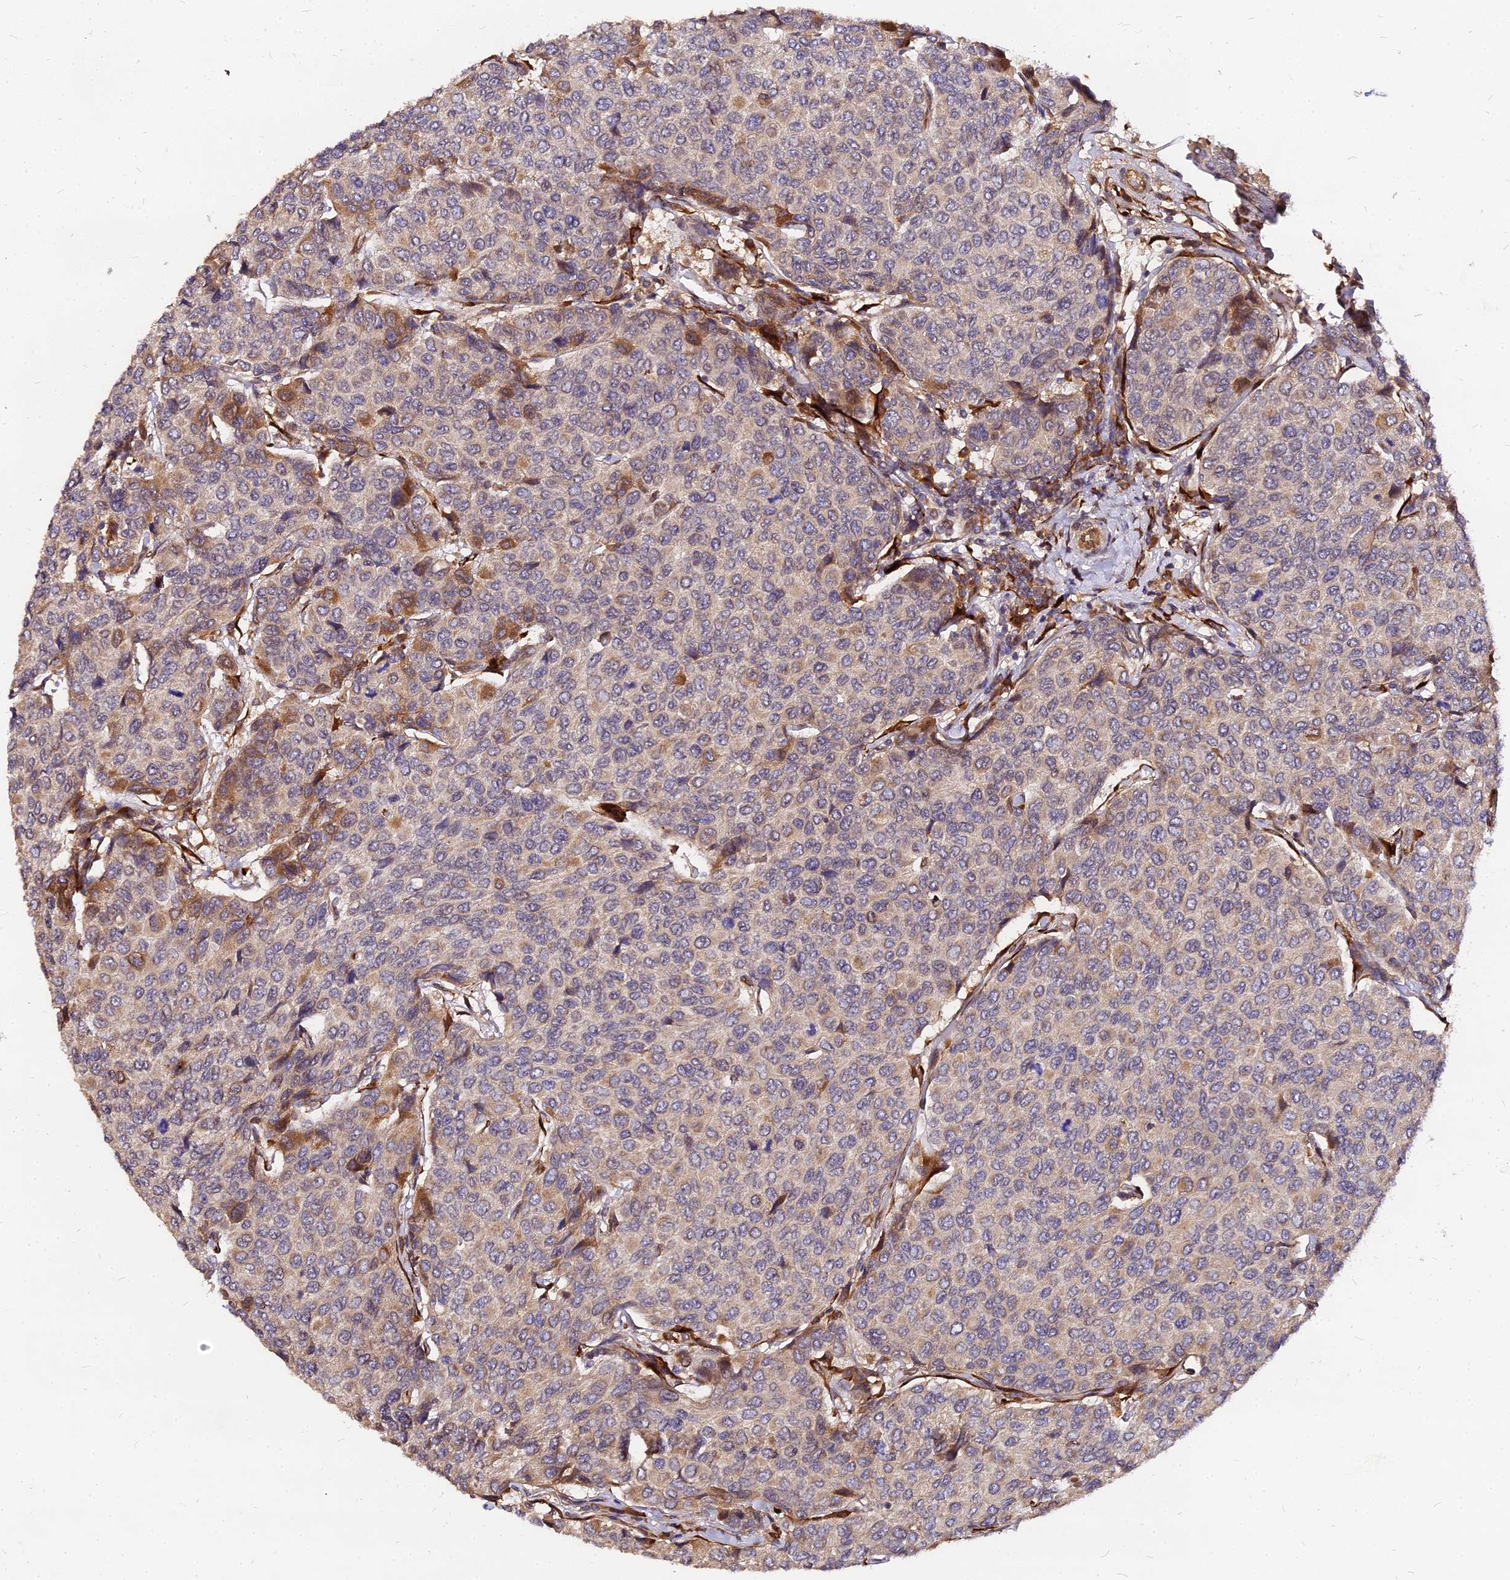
{"staining": {"intensity": "moderate", "quantity": "<25%", "location": "cytoplasmic/membranous"}, "tissue": "breast cancer", "cell_type": "Tumor cells", "image_type": "cancer", "snomed": [{"axis": "morphology", "description": "Duct carcinoma"}, {"axis": "topography", "description": "Breast"}], "caption": "An immunohistochemistry micrograph of tumor tissue is shown. Protein staining in brown labels moderate cytoplasmic/membranous positivity in intraductal carcinoma (breast) within tumor cells.", "gene": "PDE4D", "patient": {"sex": "female", "age": 55}}